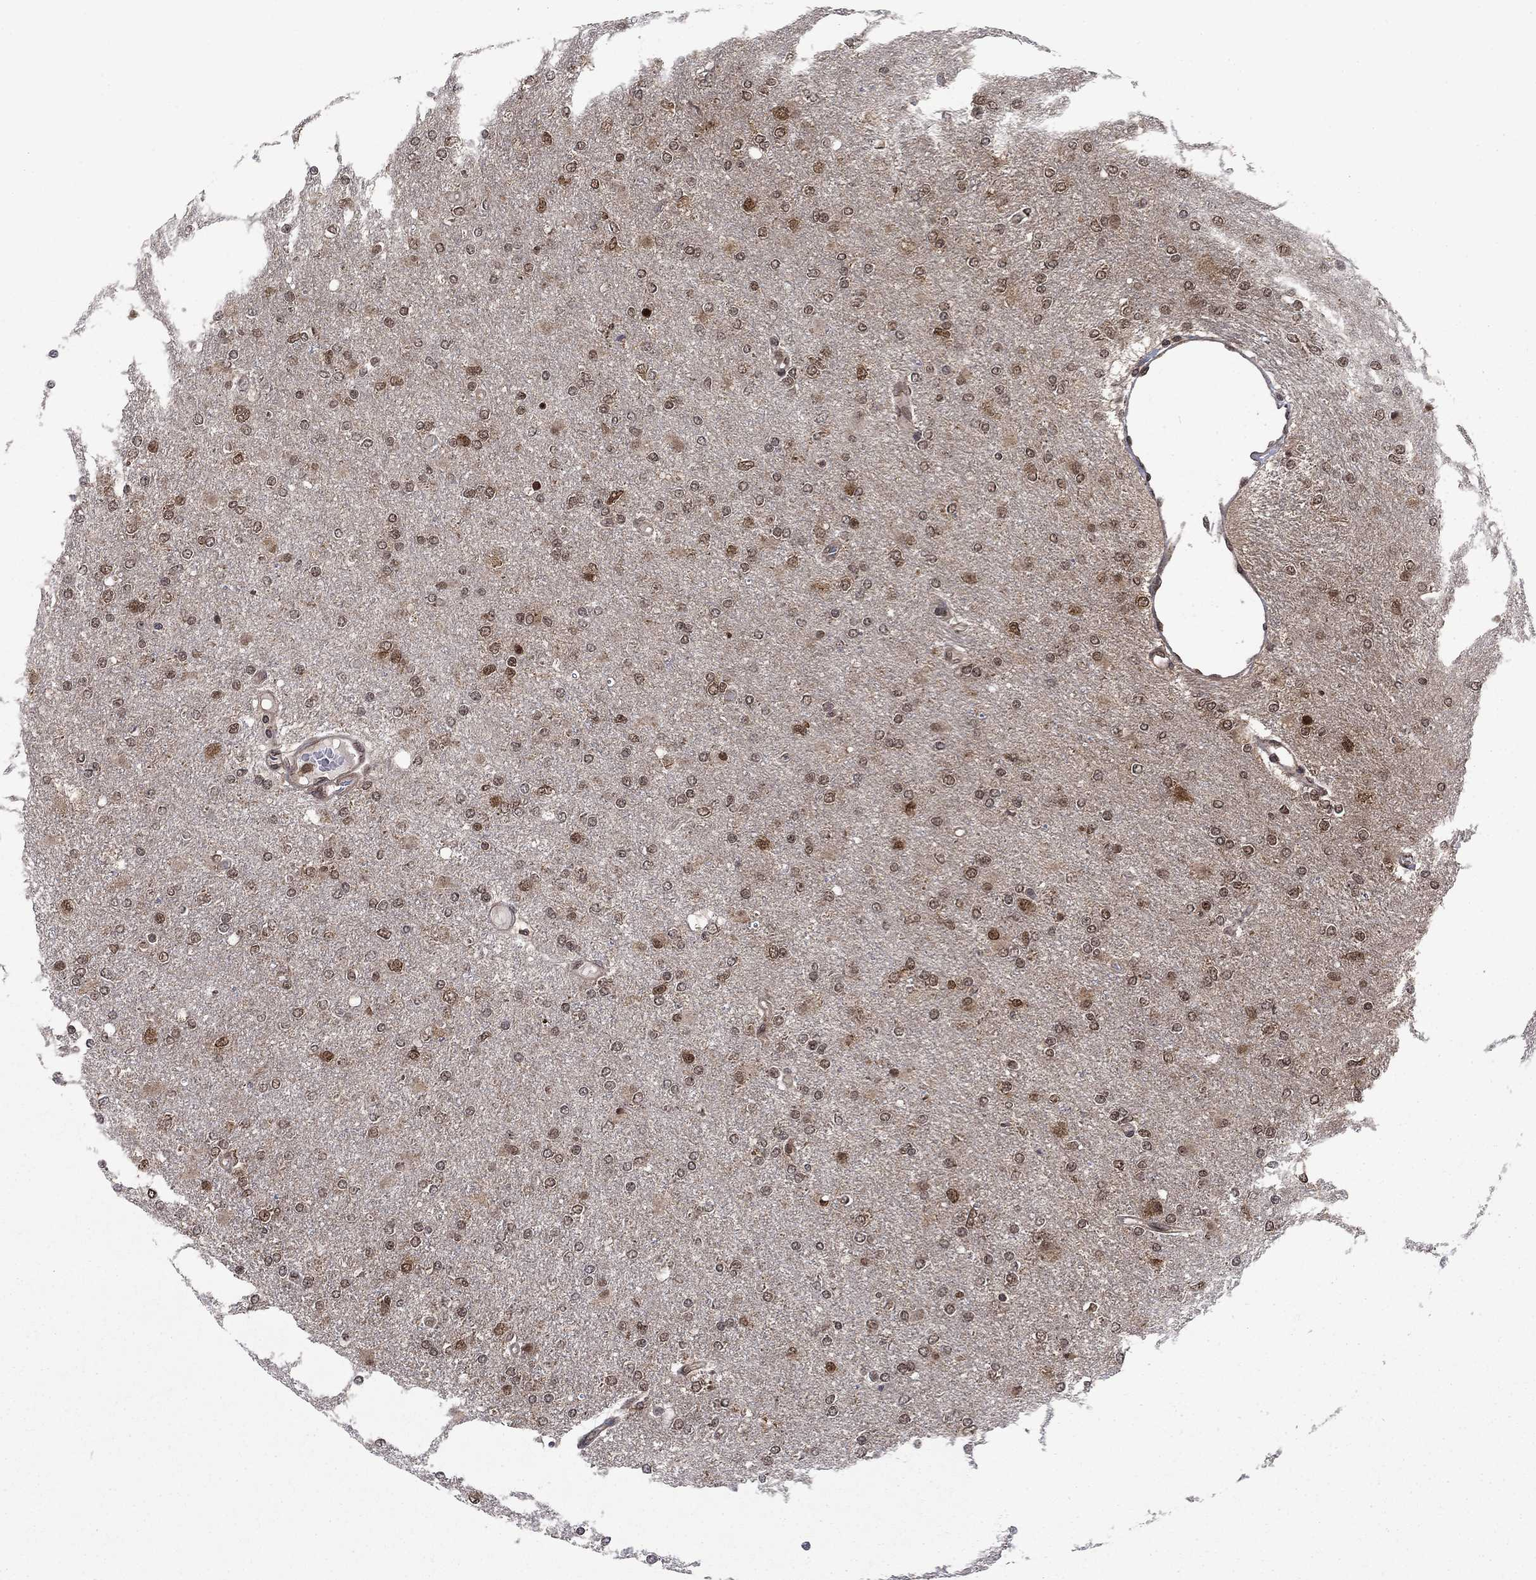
{"staining": {"intensity": "strong", "quantity": "<25%", "location": "nuclear"}, "tissue": "glioma", "cell_type": "Tumor cells", "image_type": "cancer", "snomed": [{"axis": "morphology", "description": "Glioma, malignant, High grade"}, {"axis": "topography", "description": "Cerebral cortex"}], "caption": "This photomicrograph shows malignant high-grade glioma stained with immunohistochemistry to label a protein in brown. The nuclear of tumor cells show strong positivity for the protein. Nuclei are counter-stained blue.", "gene": "DNAJA1", "patient": {"sex": "male", "age": 70}}